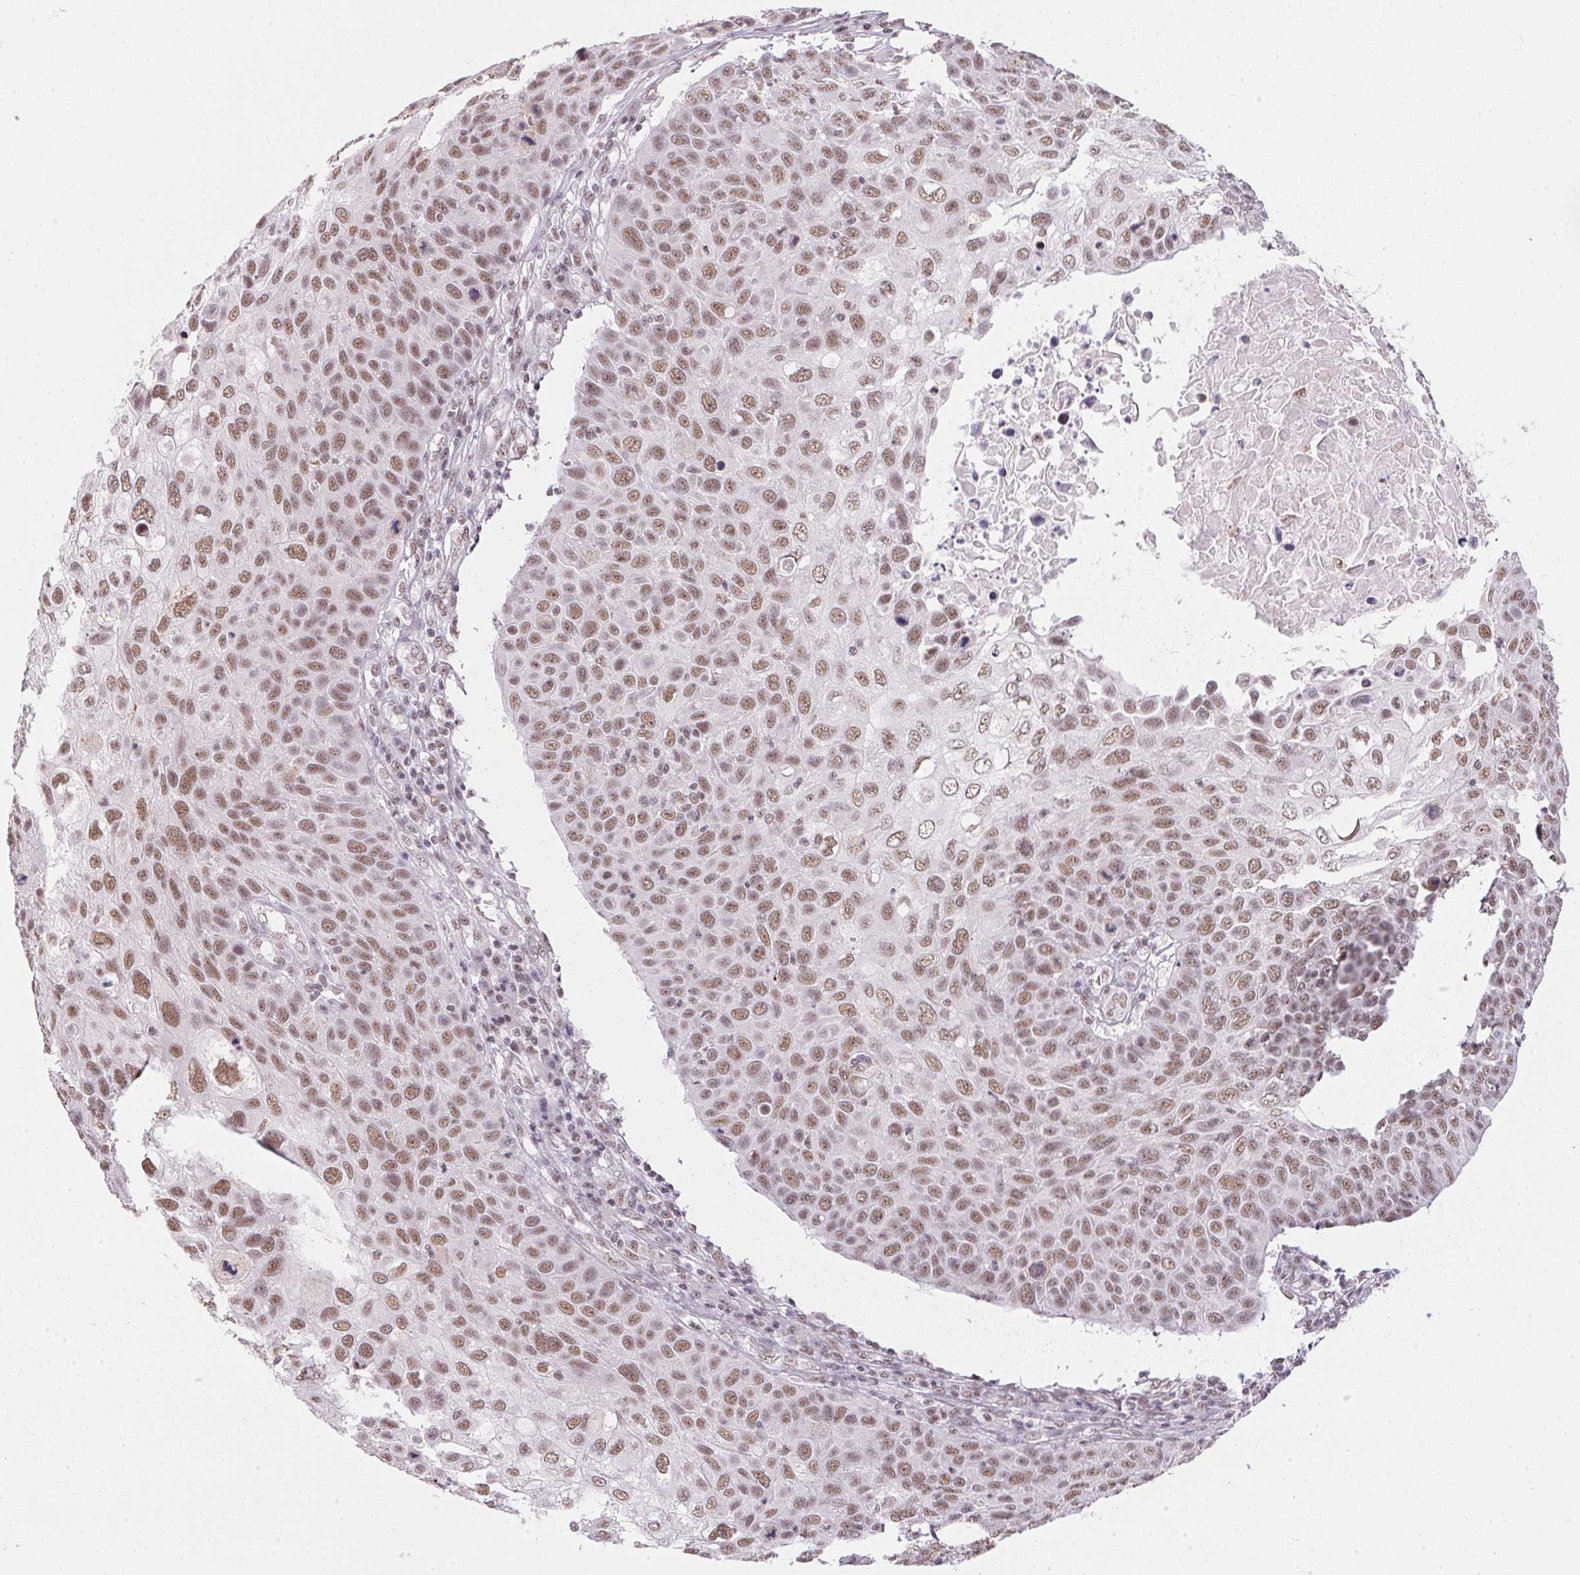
{"staining": {"intensity": "moderate", "quantity": ">75%", "location": "nuclear"}, "tissue": "skin cancer", "cell_type": "Tumor cells", "image_type": "cancer", "snomed": [{"axis": "morphology", "description": "Squamous cell carcinoma, NOS"}, {"axis": "topography", "description": "Skin"}], "caption": "Immunohistochemical staining of skin cancer shows medium levels of moderate nuclear protein positivity in approximately >75% of tumor cells.", "gene": "SRSF7", "patient": {"sex": "male", "age": 87}}